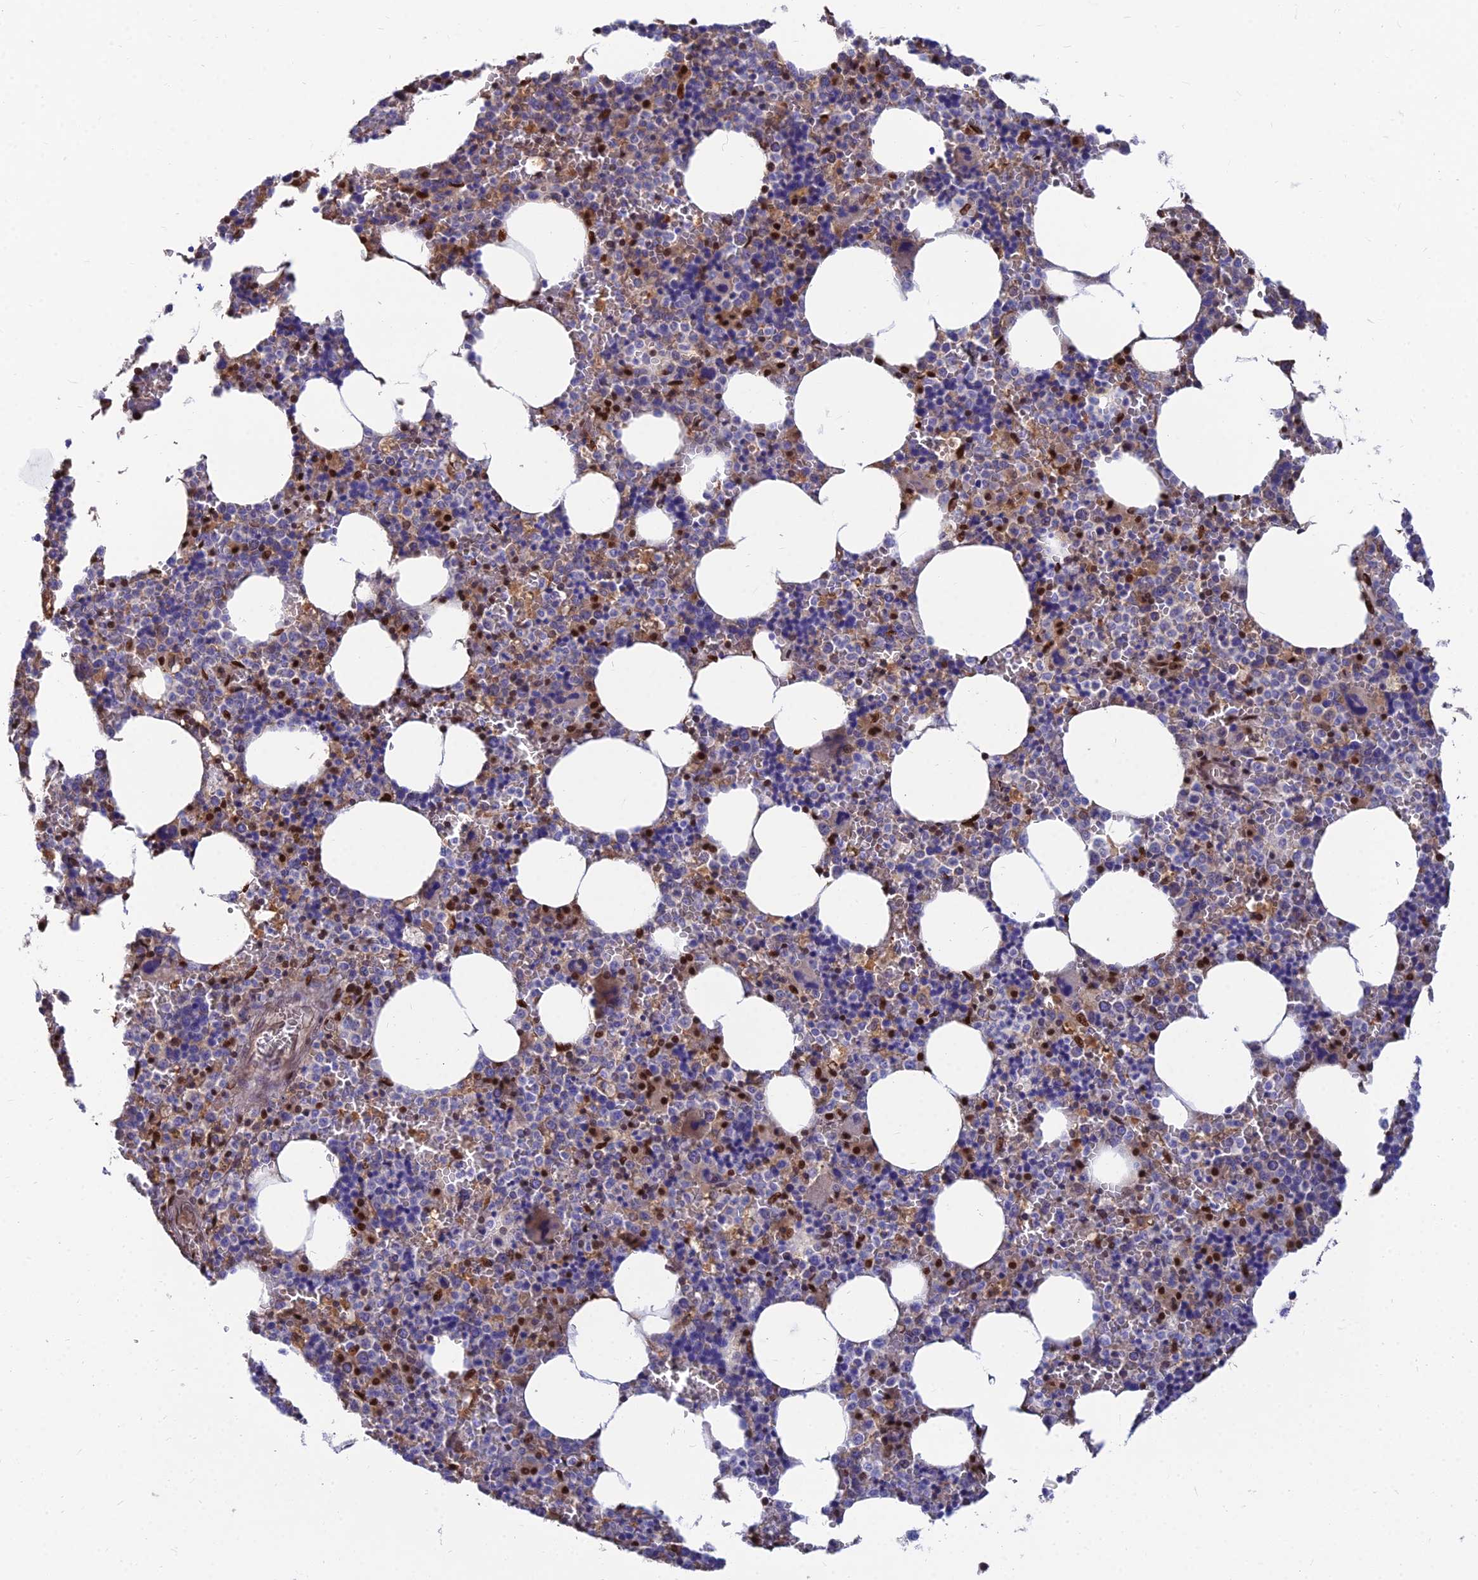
{"staining": {"intensity": "strong", "quantity": "<25%", "location": "cytoplasmic/membranous,nuclear"}, "tissue": "bone marrow", "cell_type": "Hematopoietic cells", "image_type": "normal", "snomed": [{"axis": "morphology", "description": "Normal tissue, NOS"}, {"axis": "topography", "description": "Bone marrow"}], "caption": "This is an image of immunohistochemistry staining of unremarkable bone marrow, which shows strong staining in the cytoplasmic/membranous,nuclear of hematopoietic cells.", "gene": "DNPEP", "patient": {"sex": "male", "age": 70}}